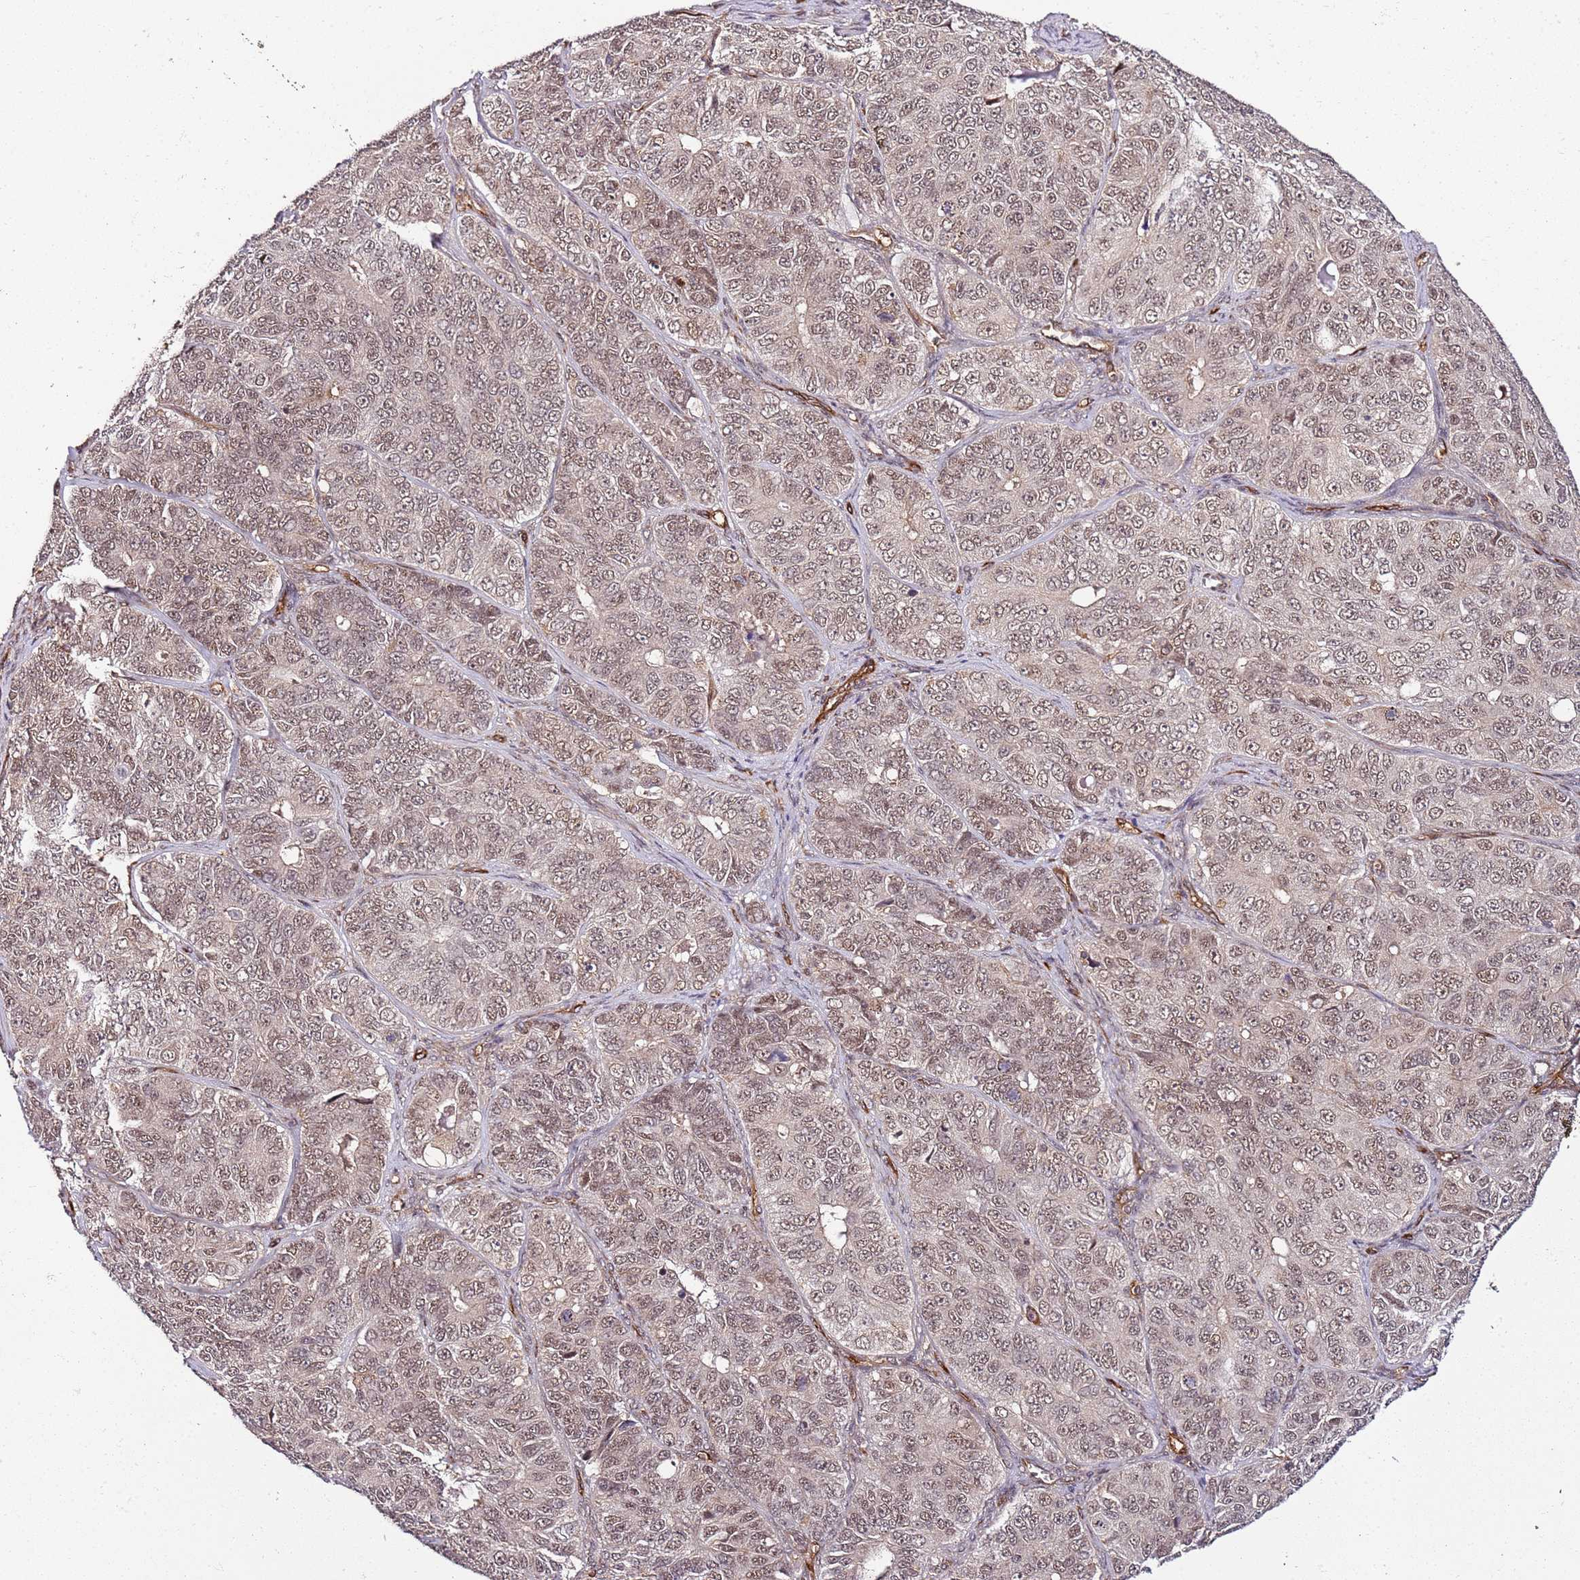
{"staining": {"intensity": "weak", "quantity": ">75%", "location": "nuclear"}, "tissue": "ovarian cancer", "cell_type": "Tumor cells", "image_type": "cancer", "snomed": [{"axis": "morphology", "description": "Carcinoma, endometroid"}, {"axis": "topography", "description": "Ovary"}], "caption": "Immunohistochemical staining of ovarian cancer (endometroid carcinoma) demonstrates low levels of weak nuclear positivity in about >75% of tumor cells.", "gene": "CCNYL1", "patient": {"sex": "female", "age": 51}}